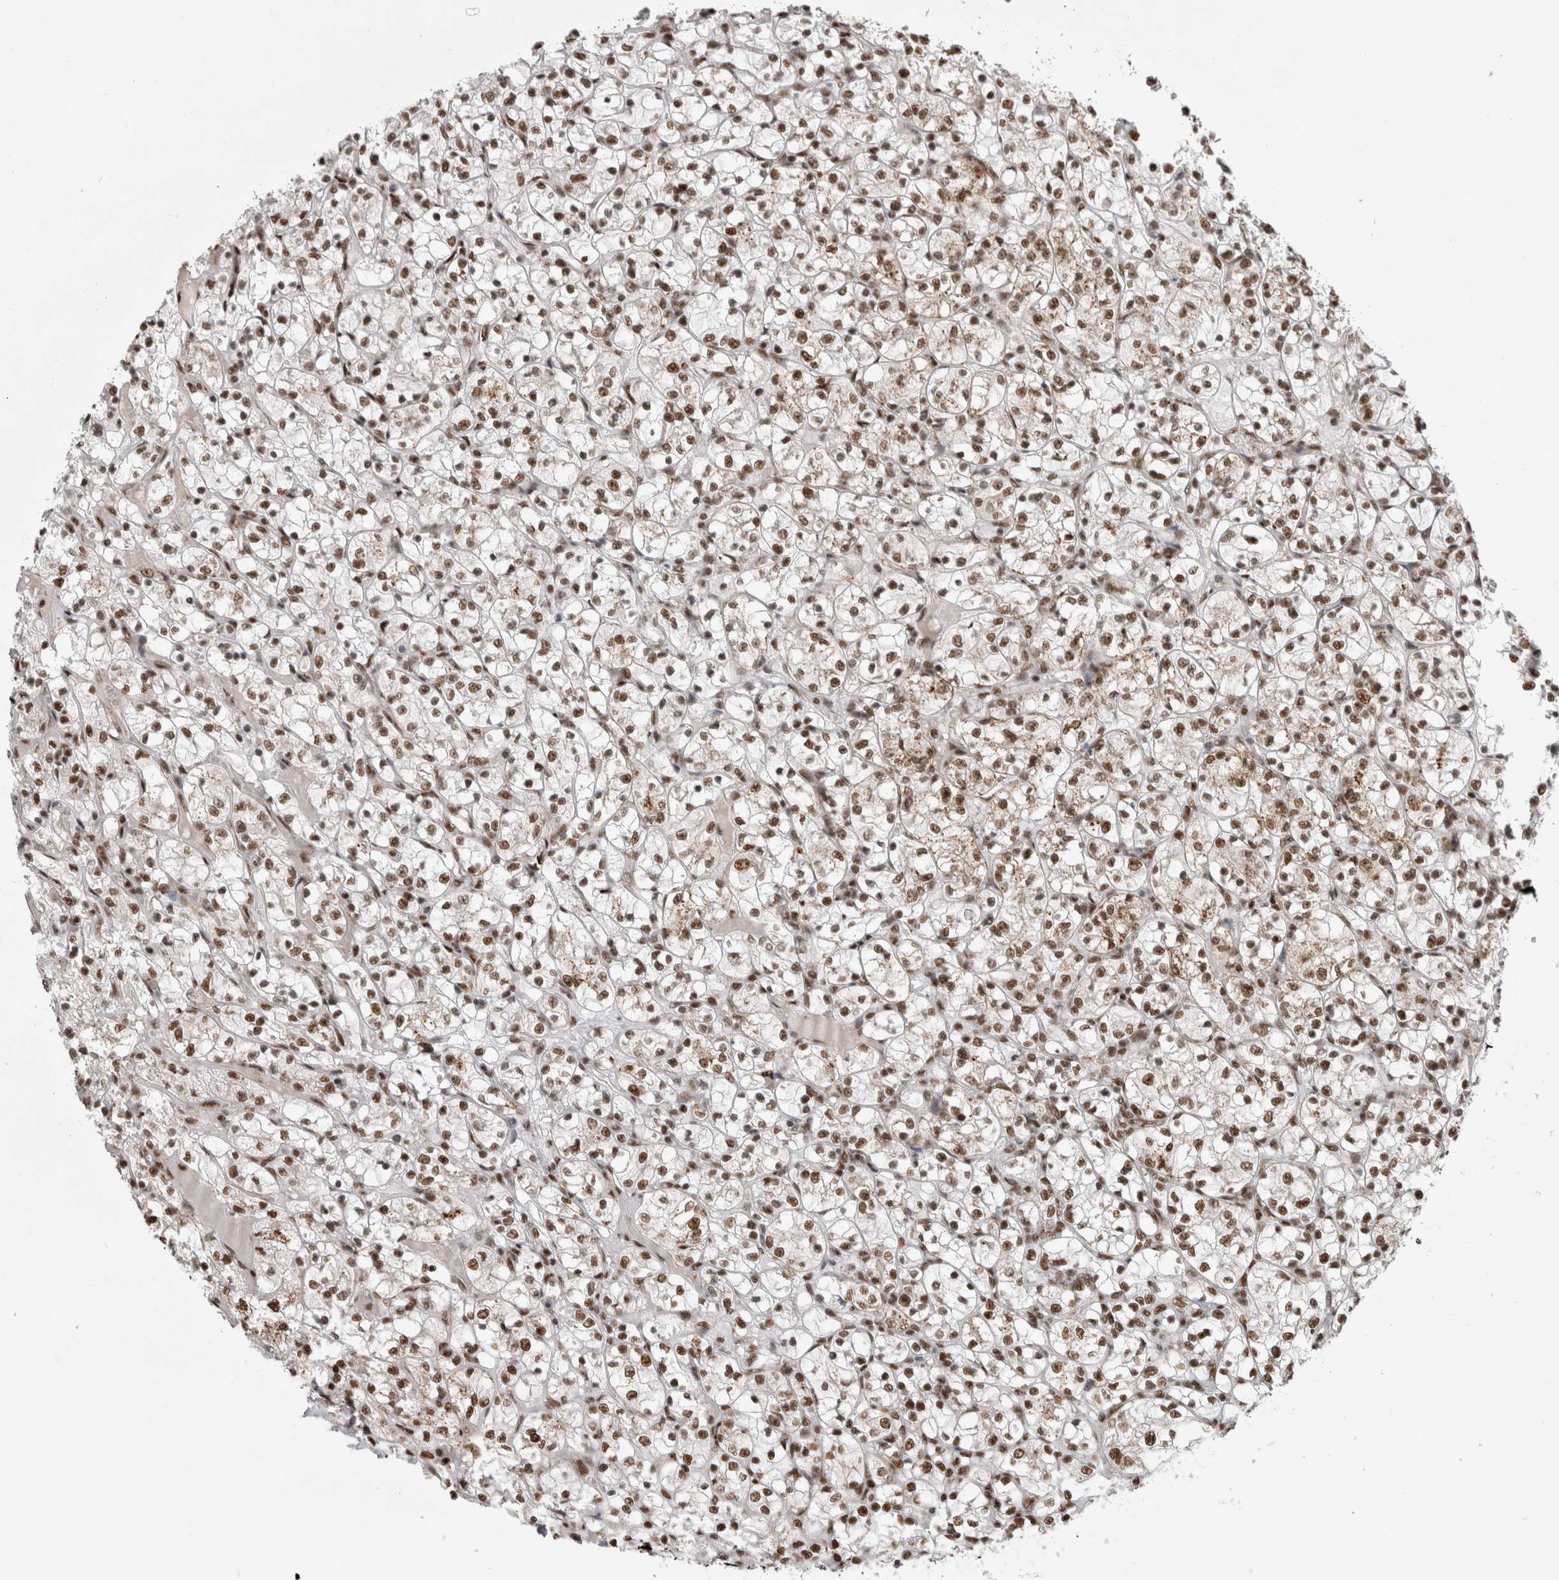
{"staining": {"intensity": "moderate", "quantity": ">75%", "location": "nuclear"}, "tissue": "renal cancer", "cell_type": "Tumor cells", "image_type": "cancer", "snomed": [{"axis": "morphology", "description": "Adenocarcinoma, NOS"}, {"axis": "topography", "description": "Kidney"}], "caption": "Human renal adenocarcinoma stained for a protein (brown) reveals moderate nuclear positive expression in about >75% of tumor cells.", "gene": "EYA2", "patient": {"sex": "female", "age": 69}}